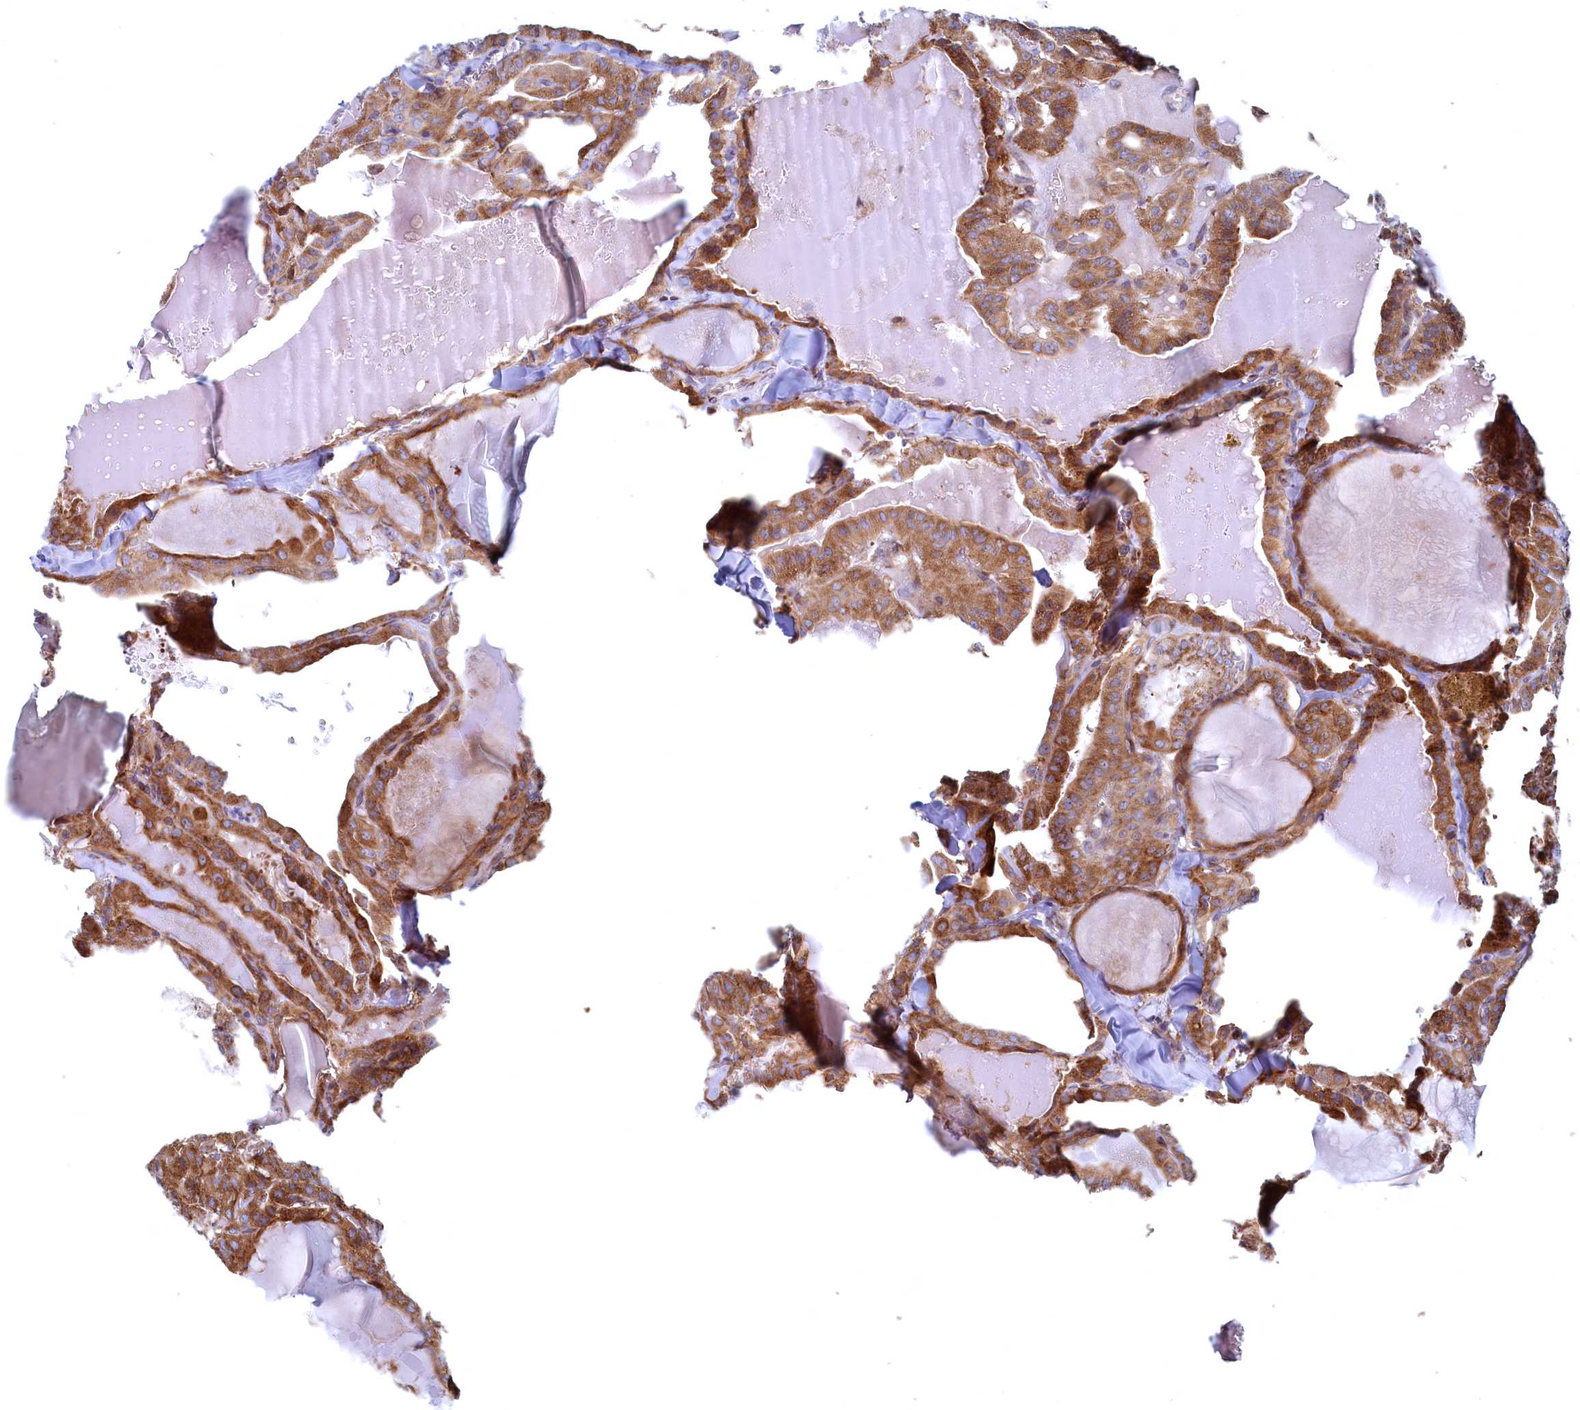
{"staining": {"intensity": "strong", "quantity": ">75%", "location": "cytoplasmic/membranous"}, "tissue": "thyroid cancer", "cell_type": "Tumor cells", "image_type": "cancer", "snomed": [{"axis": "morphology", "description": "Papillary adenocarcinoma, NOS"}, {"axis": "topography", "description": "Thyroid gland"}], "caption": "Immunohistochemistry image of neoplastic tissue: human thyroid cancer (papillary adenocarcinoma) stained using immunohistochemistry exhibits high levels of strong protein expression localized specifically in the cytoplasmic/membranous of tumor cells, appearing as a cytoplasmic/membranous brown color.", "gene": "MTFMT", "patient": {"sex": "male", "age": 52}}